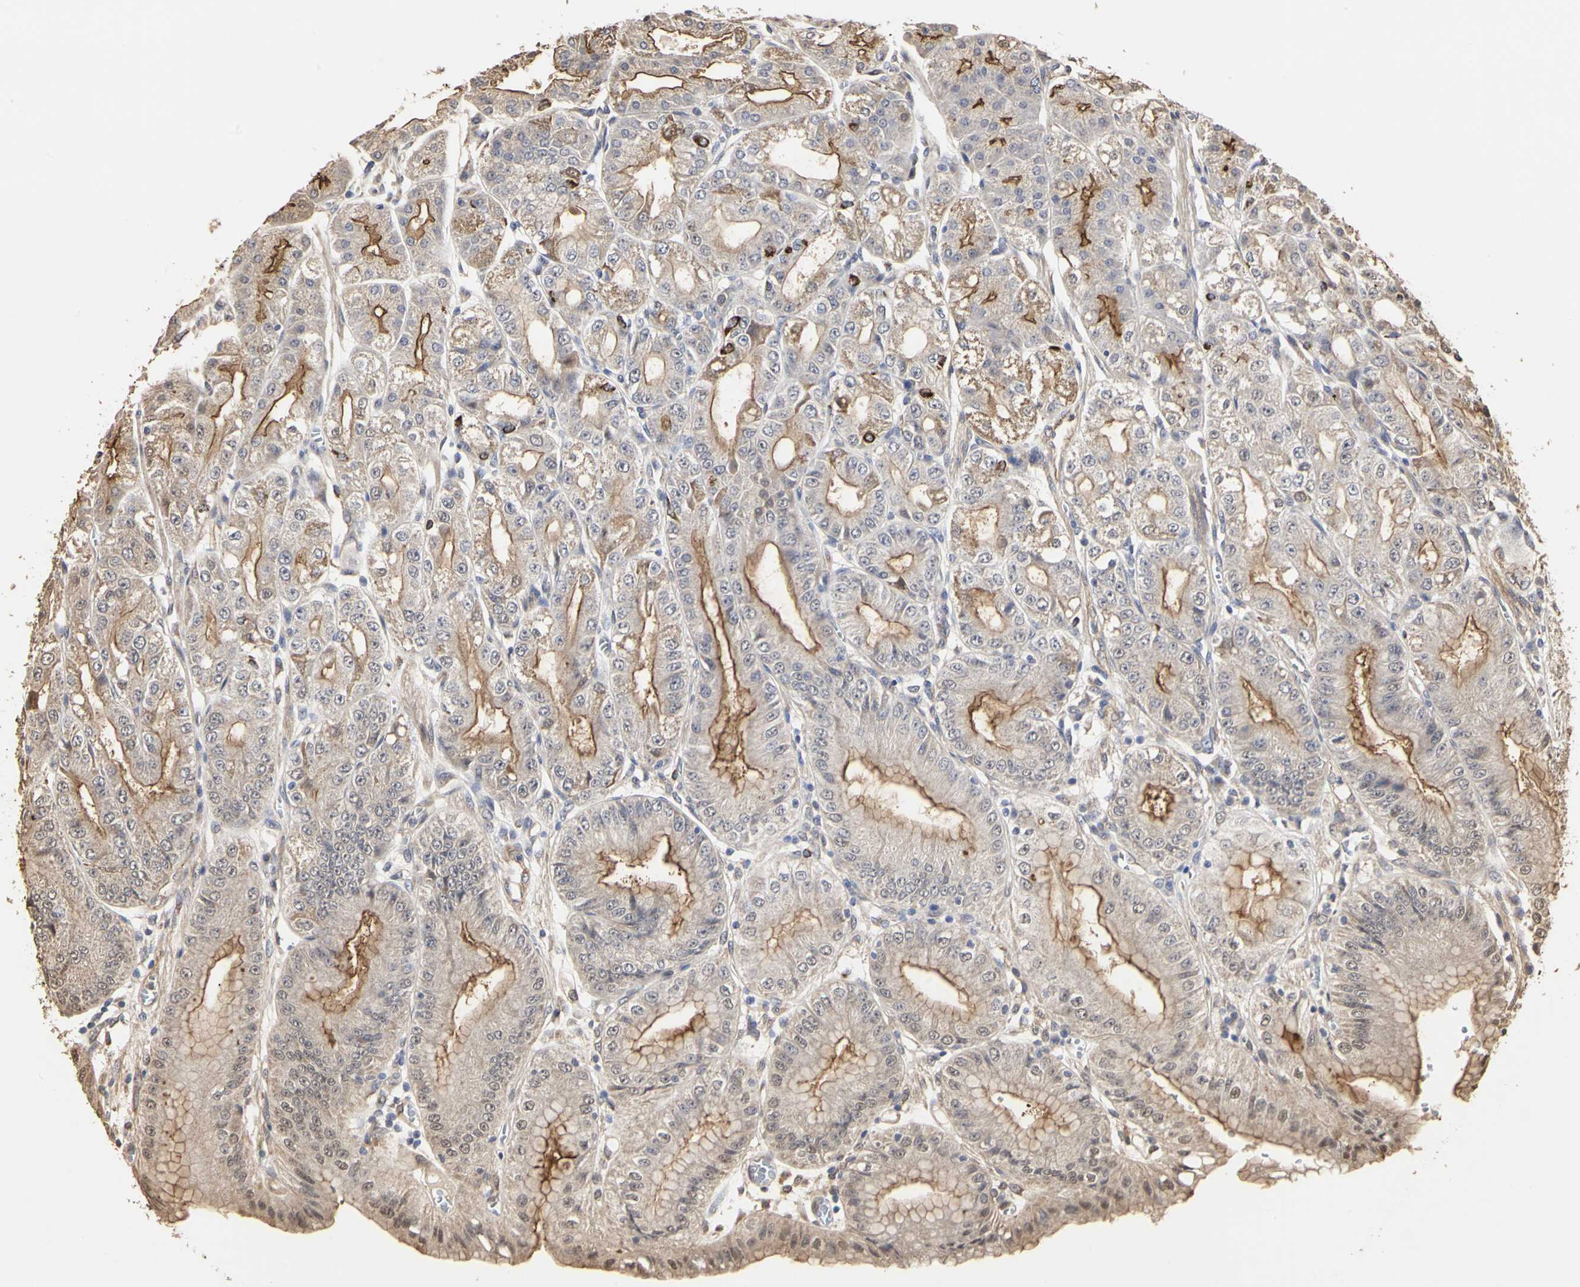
{"staining": {"intensity": "moderate", "quantity": ">75%", "location": "cytoplasmic/membranous"}, "tissue": "stomach", "cell_type": "Glandular cells", "image_type": "normal", "snomed": [{"axis": "morphology", "description": "Normal tissue, NOS"}, {"axis": "topography", "description": "Stomach, lower"}], "caption": "An immunohistochemistry image of benign tissue is shown. Protein staining in brown labels moderate cytoplasmic/membranous positivity in stomach within glandular cells.", "gene": "TAOK1", "patient": {"sex": "male", "age": 71}}